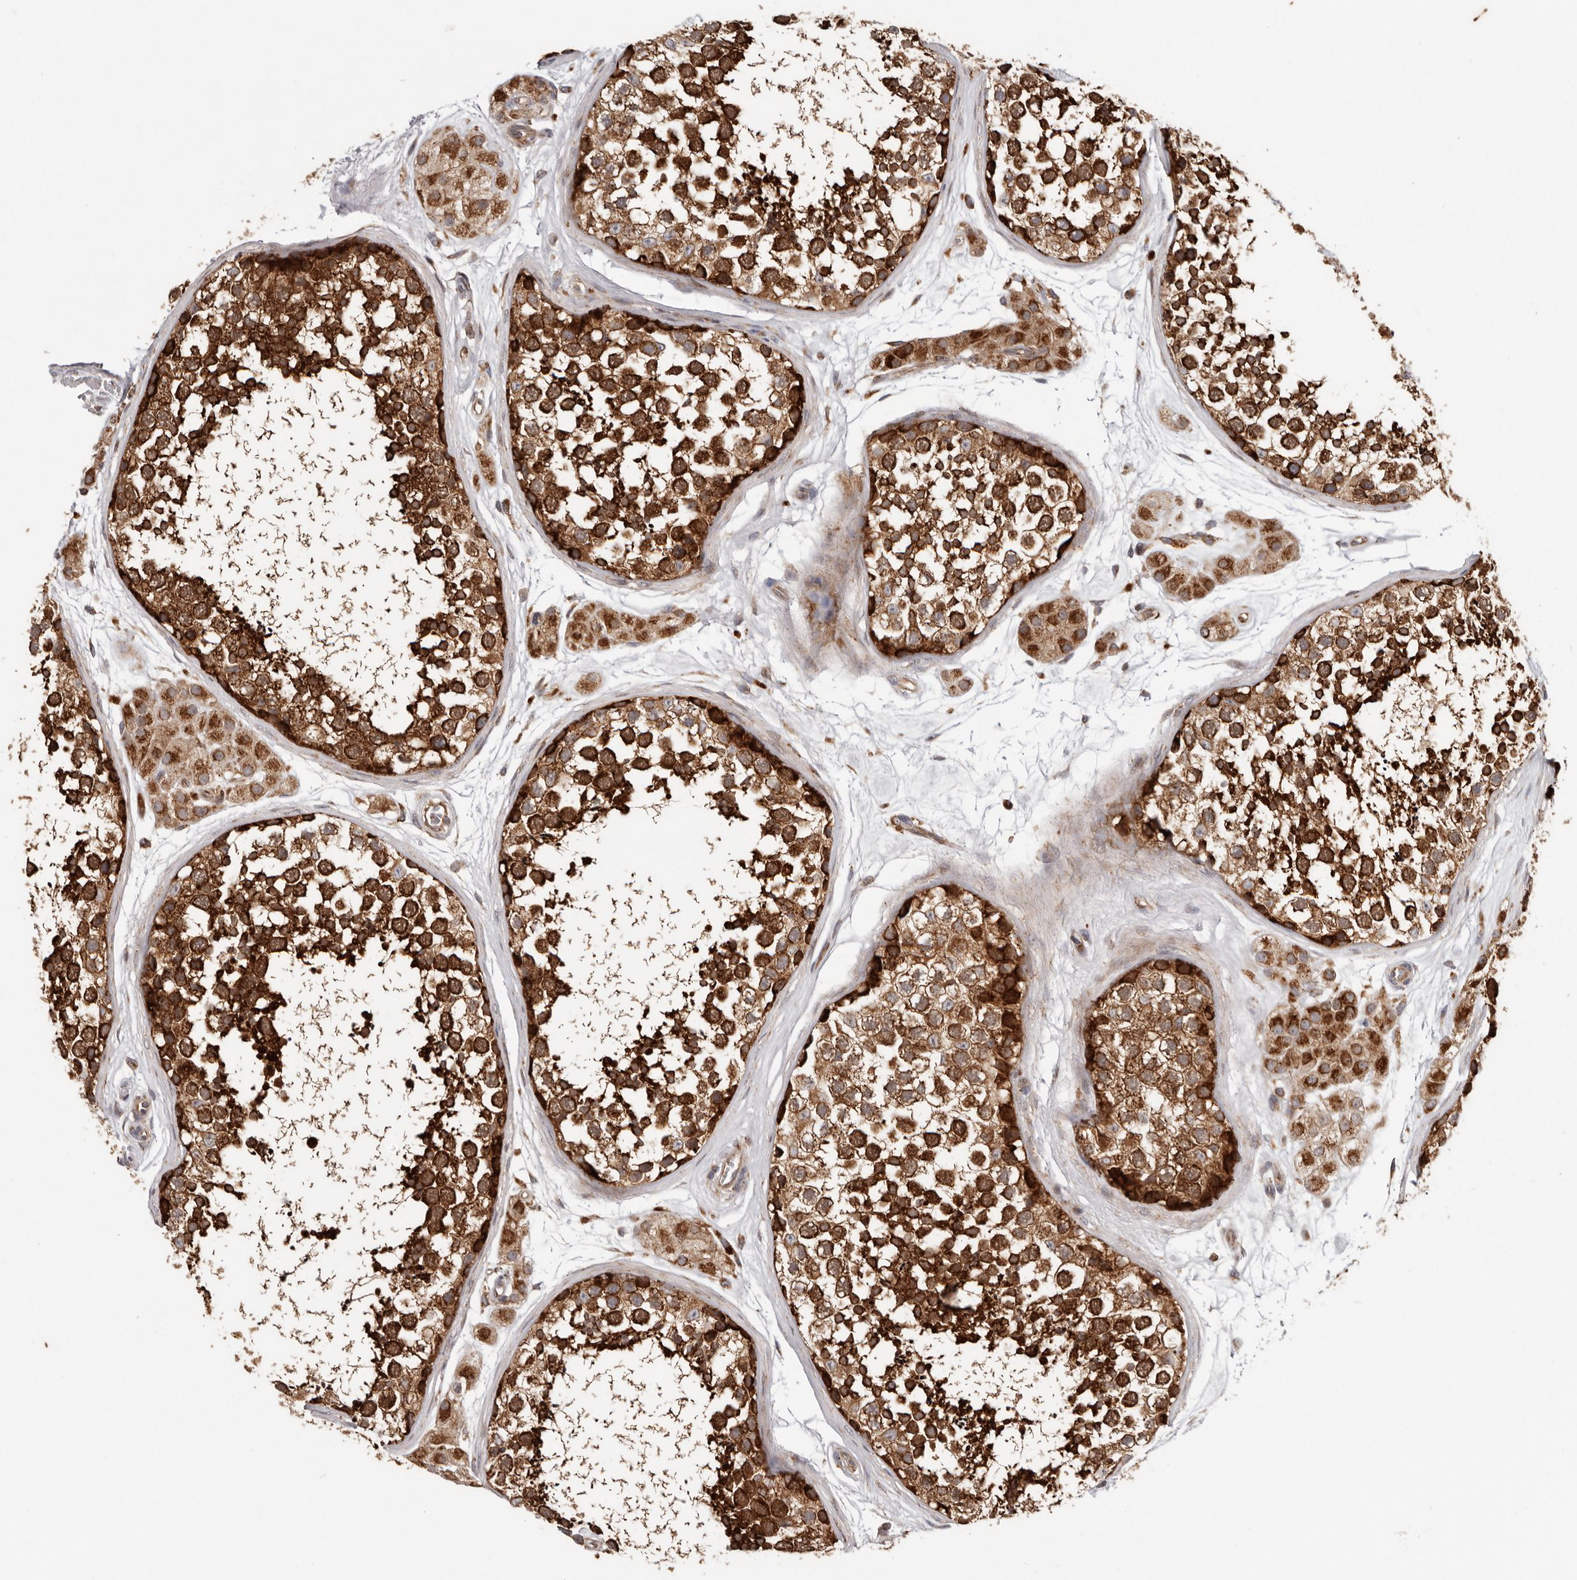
{"staining": {"intensity": "strong", "quantity": ">75%", "location": "cytoplasmic/membranous"}, "tissue": "testis", "cell_type": "Cells in seminiferous ducts", "image_type": "normal", "snomed": [{"axis": "morphology", "description": "Normal tissue, NOS"}, {"axis": "topography", "description": "Testis"}], "caption": "About >75% of cells in seminiferous ducts in benign testis show strong cytoplasmic/membranous protein expression as visualized by brown immunohistochemical staining.", "gene": "MRPS10", "patient": {"sex": "male", "age": 56}}